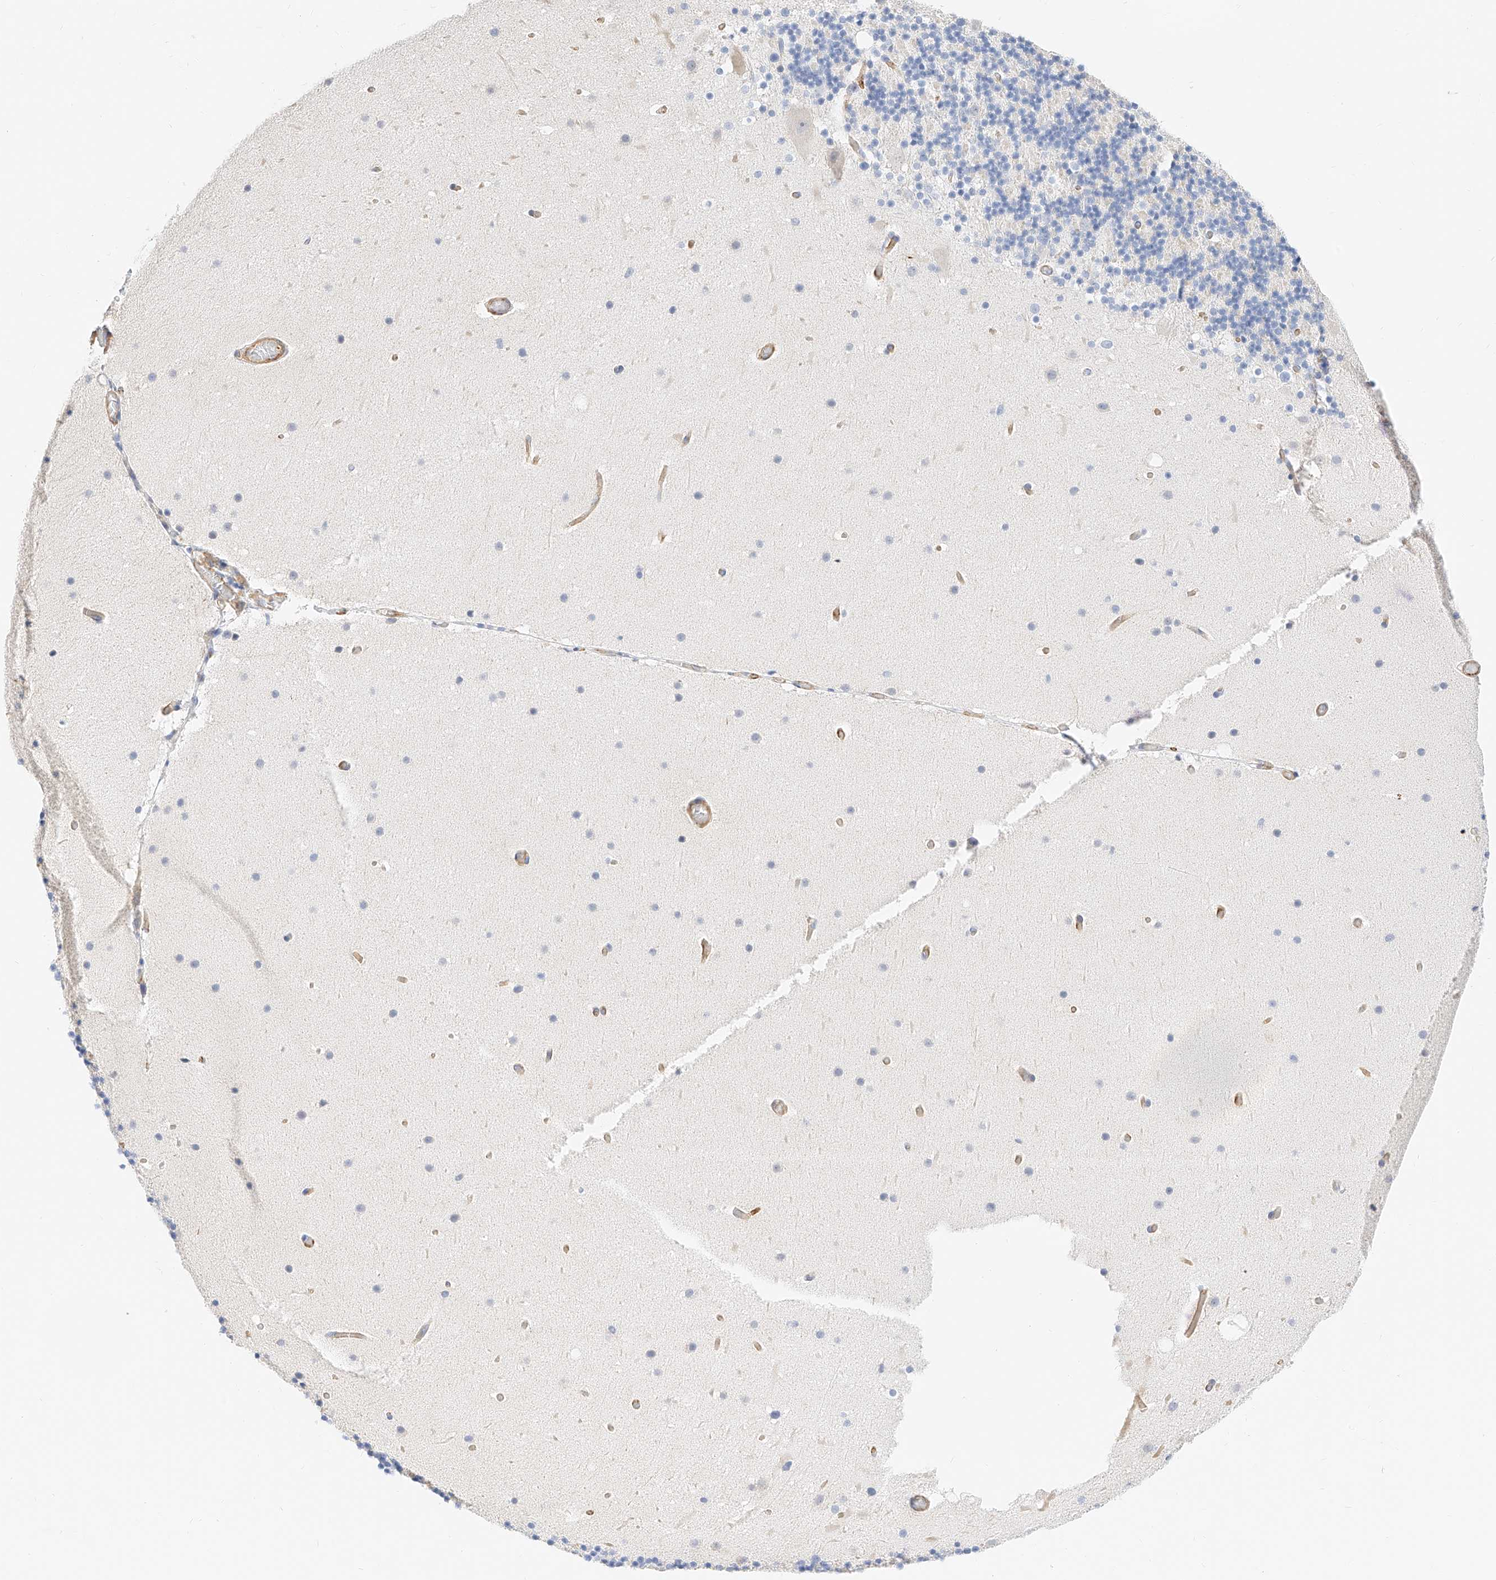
{"staining": {"intensity": "negative", "quantity": "none", "location": "none"}, "tissue": "cerebellum", "cell_type": "Cells in granular layer", "image_type": "normal", "snomed": [{"axis": "morphology", "description": "Normal tissue, NOS"}, {"axis": "topography", "description": "Cerebellum"}], "caption": "A high-resolution histopathology image shows IHC staining of normal cerebellum, which demonstrates no significant expression in cells in granular layer. (DAB IHC with hematoxylin counter stain).", "gene": "CDCP2", "patient": {"sex": "male", "age": 57}}